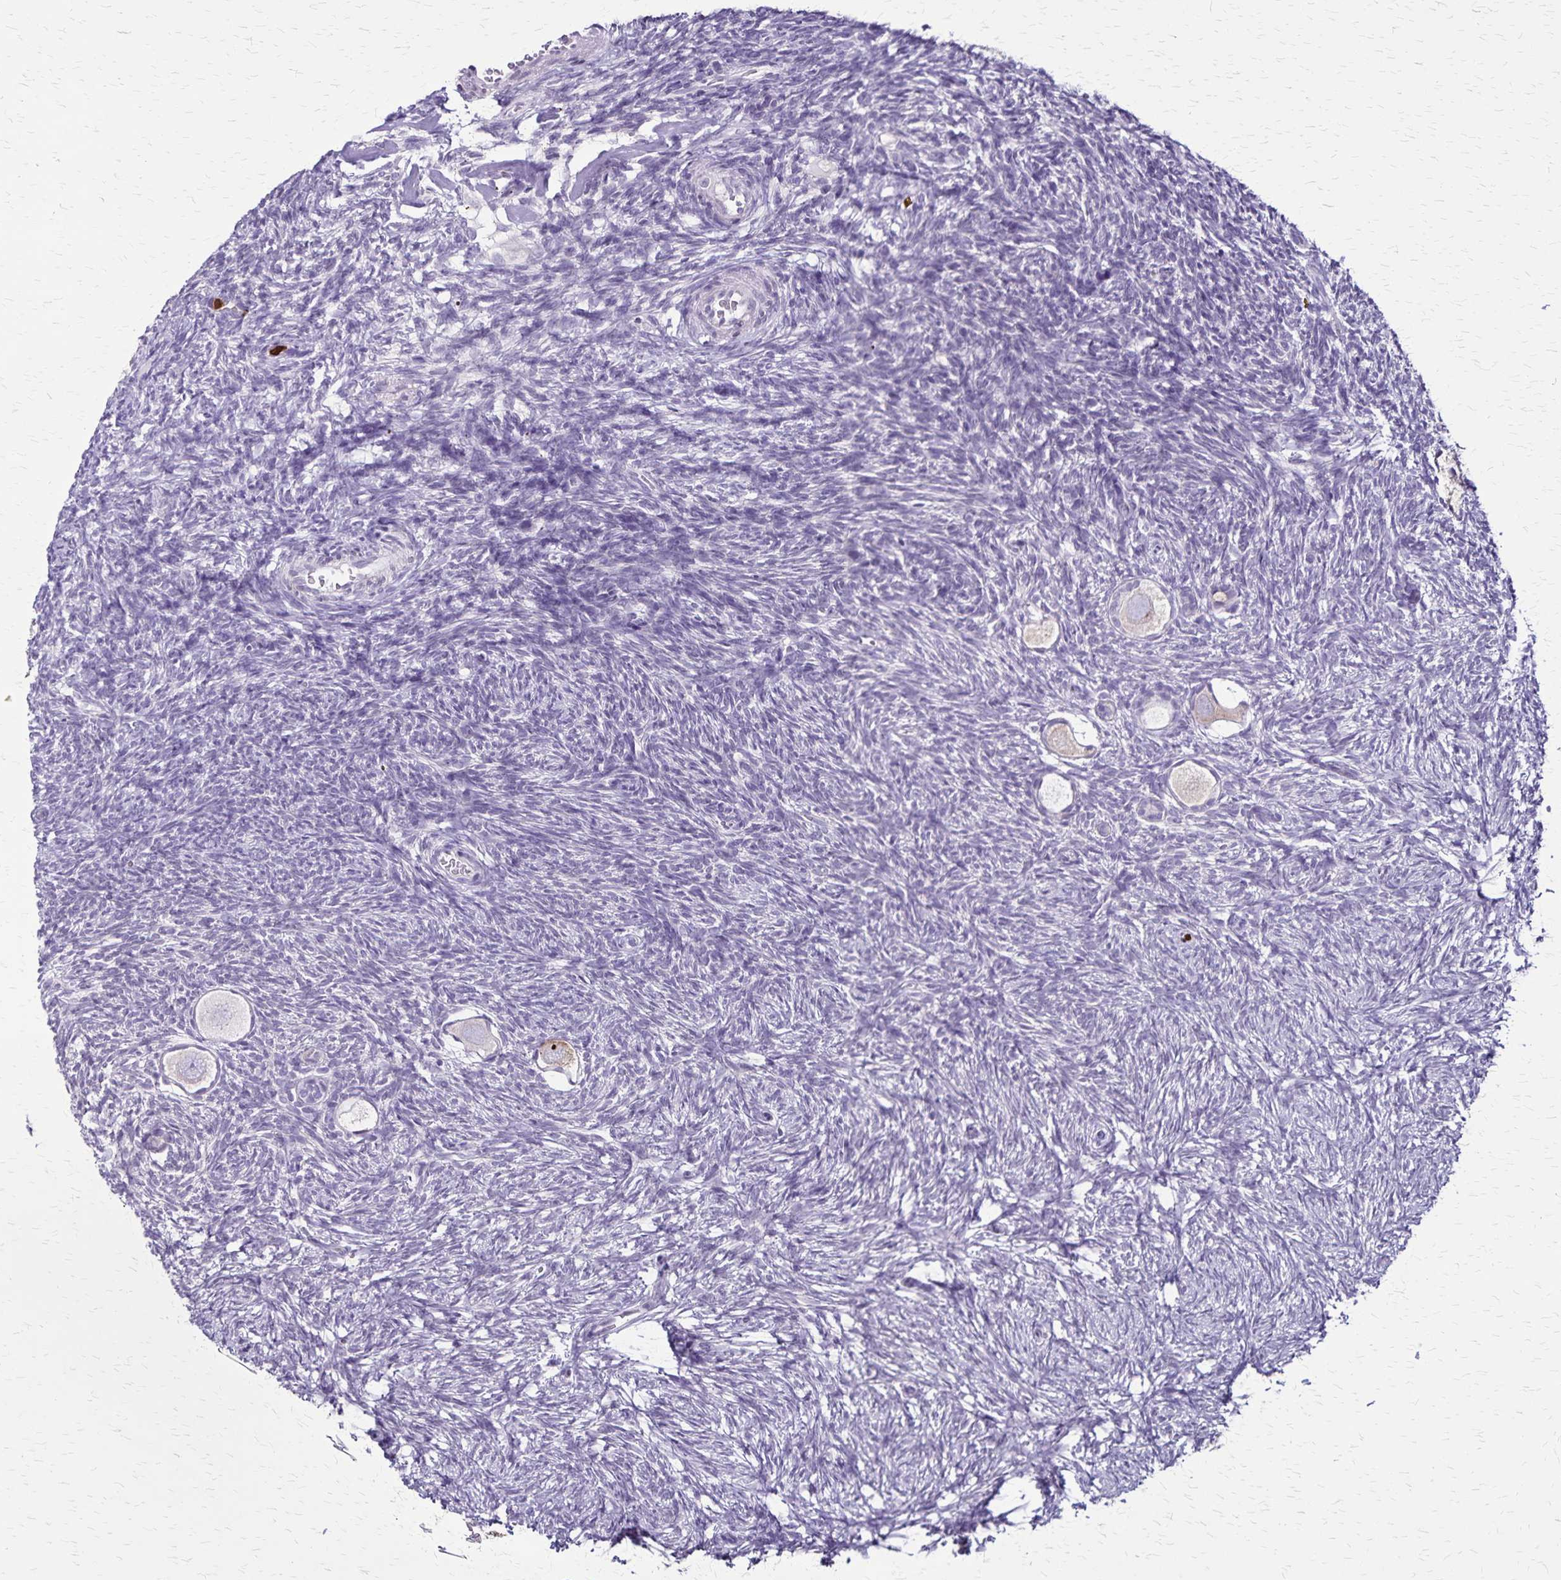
{"staining": {"intensity": "moderate", "quantity": "<25%", "location": "nuclear"}, "tissue": "ovary", "cell_type": "Follicle cells", "image_type": "normal", "snomed": [{"axis": "morphology", "description": "Normal tissue, NOS"}, {"axis": "topography", "description": "Ovary"}], "caption": "Immunohistochemical staining of unremarkable ovary demonstrates <25% levels of moderate nuclear protein staining in approximately <25% of follicle cells.", "gene": "ULBP3", "patient": {"sex": "female", "age": 34}}